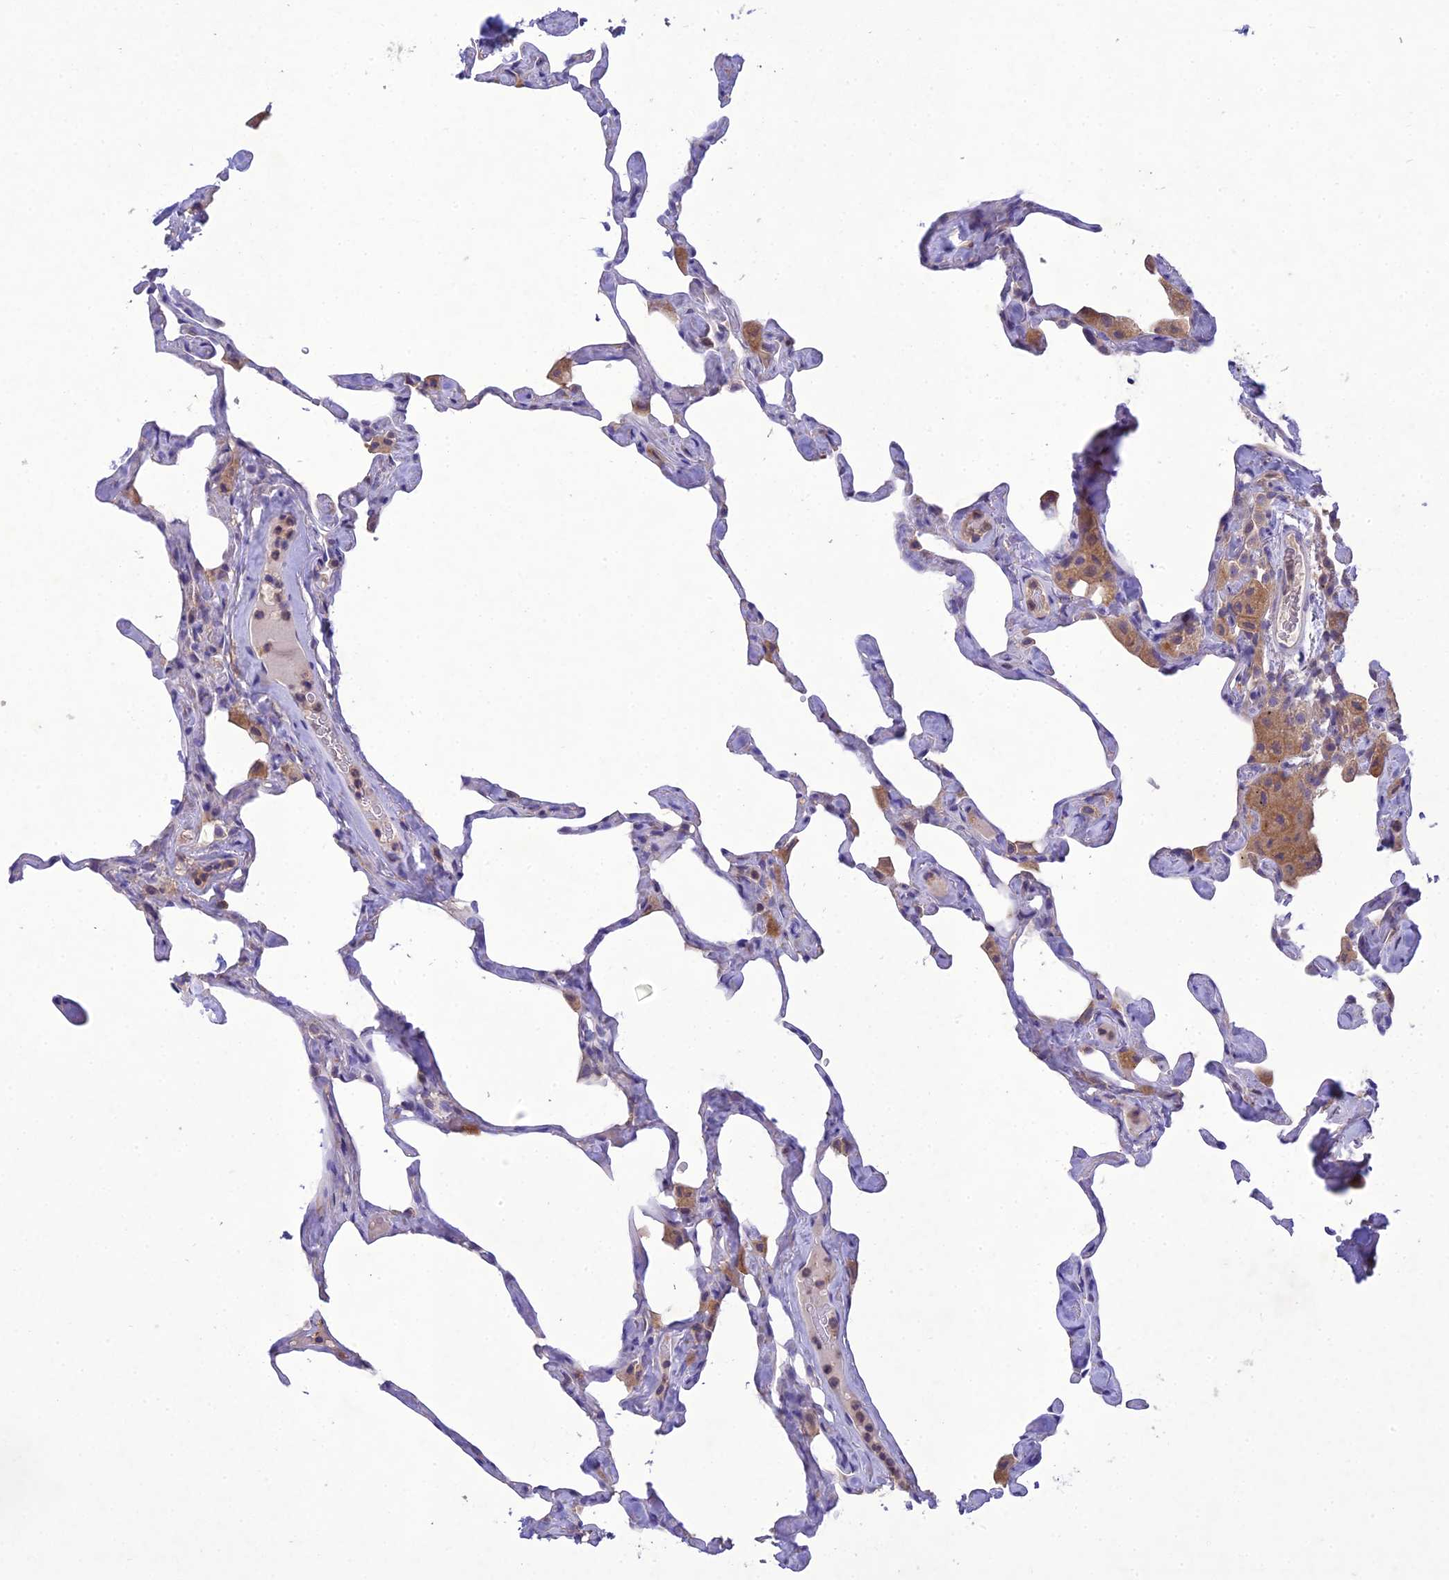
{"staining": {"intensity": "negative", "quantity": "none", "location": "none"}, "tissue": "lung", "cell_type": "Alveolar cells", "image_type": "normal", "snomed": [{"axis": "morphology", "description": "Normal tissue, NOS"}, {"axis": "topography", "description": "Lung"}], "caption": "A high-resolution photomicrograph shows IHC staining of unremarkable lung, which reveals no significant staining in alveolar cells.", "gene": "SNX24", "patient": {"sex": "male", "age": 65}}